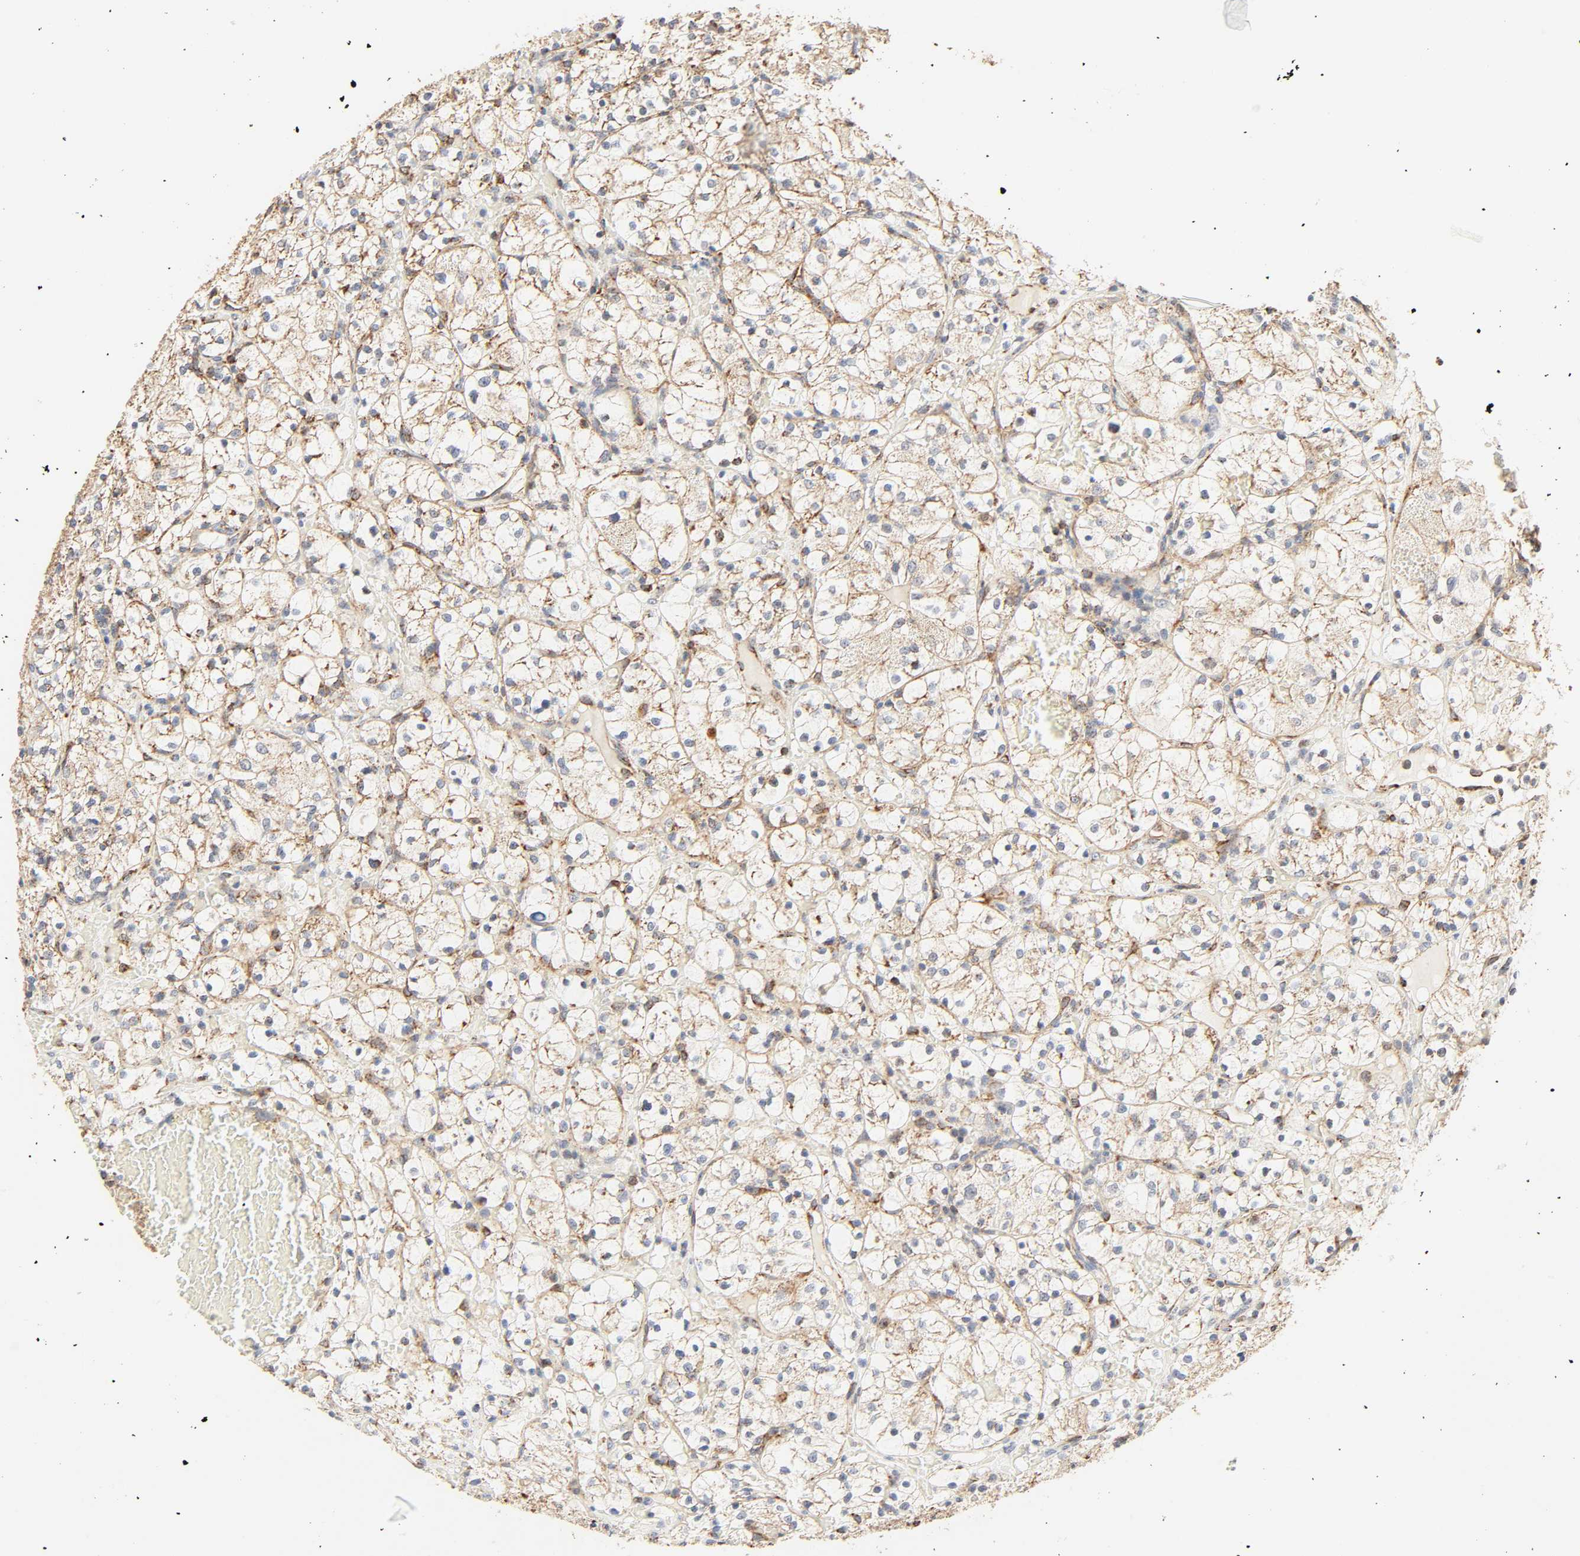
{"staining": {"intensity": "moderate", "quantity": "25%-75%", "location": "cytoplasmic/membranous"}, "tissue": "renal cancer", "cell_type": "Tumor cells", "image_type": "cancer", "snomed": [{"axis": "morphology", "description": "Adenocarcinoma, NOS"}, {"axis": "topography", "description": "Kidney"}], "caption": "This is a micrograph of immunohistochemistry (IHC) staining of renal cancer, which shows moderate staining in the cytoplasmic/membranous of tumor cells.", "gene": "ZMAT5", "patient": {"sex": "female", "age": 60}}